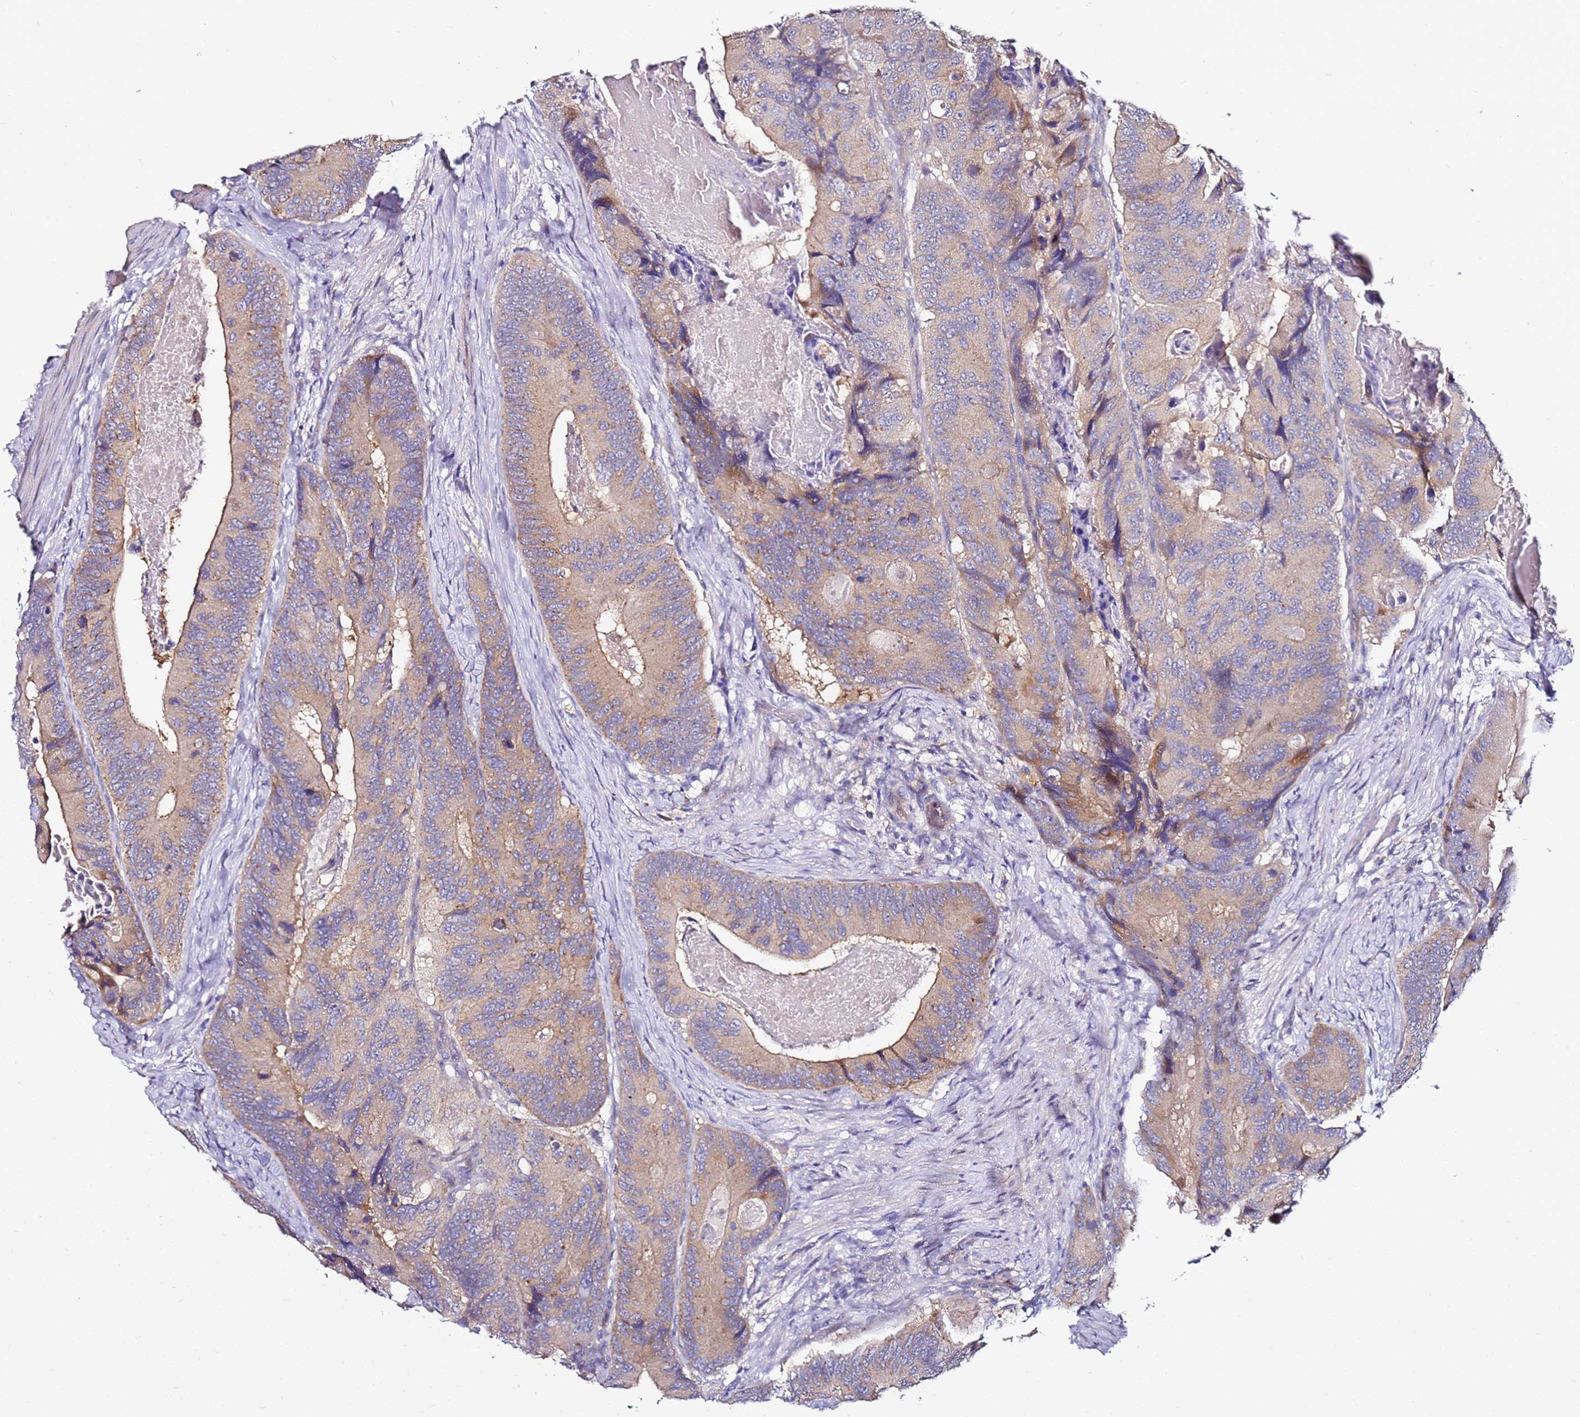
{"staining": {"intensity": "weak", "quantity": "<25%", "location": "cytoplasmic/membranous"}, "tissue": "colorectal cancer", "cell_type": "Tumor cells", "image_type": "cancer", "snomed": [{"axis": "morphology", "description": "Adenocarcinoma, NOS"}, {"axis": "topography", "description": "Colon"}], "caption": "The immunohistochemistry (IHC) micrograph has no significant expression in tumor cells of adenocarcinoma (colorectal) tissue. (DAB IHC visualized using brightfield microscopy, high magnification).", "gene": "SRRM5", "patient": {"sex": "male", "age": 84}}